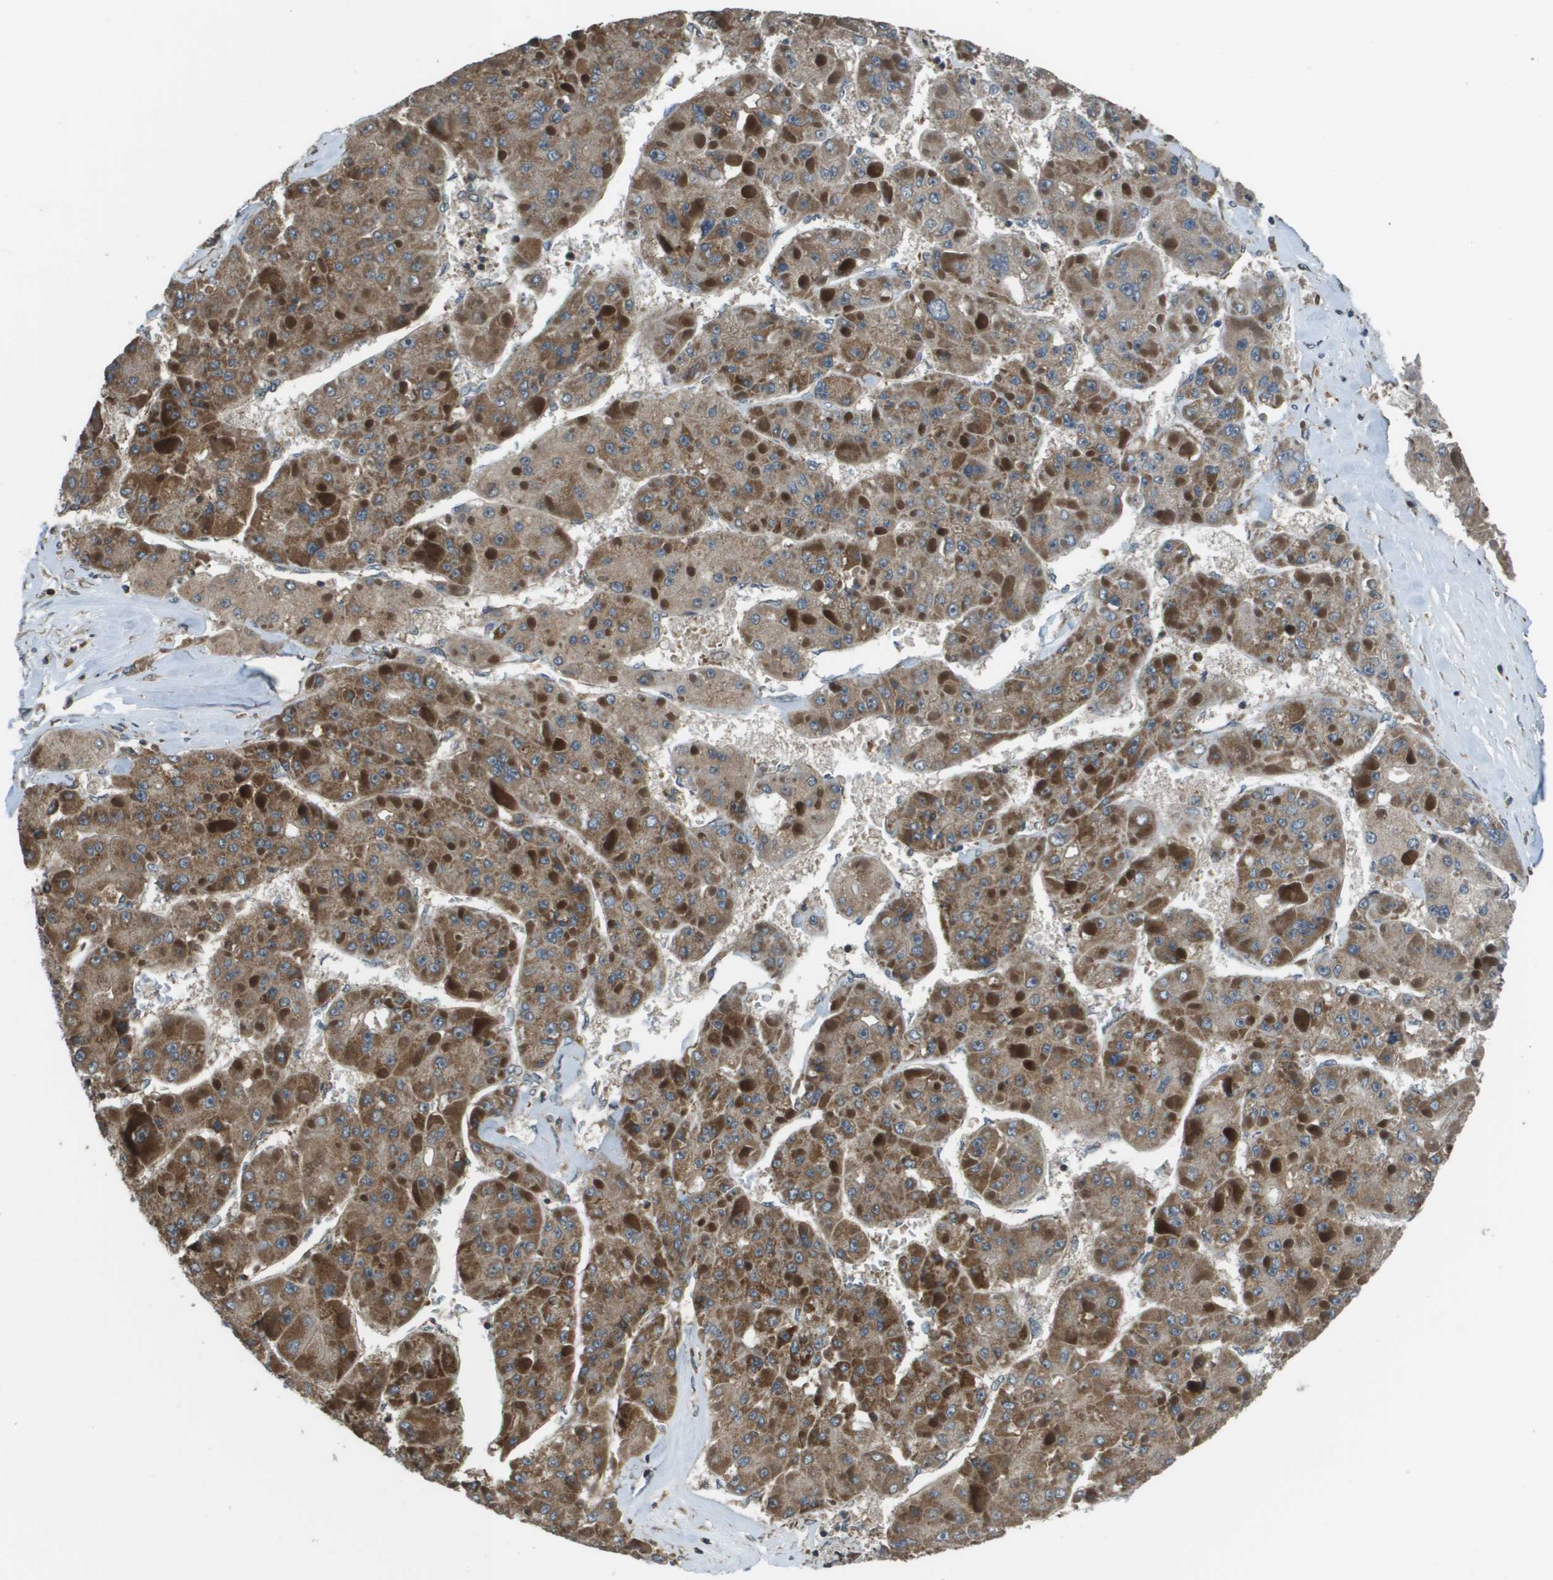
{"staining": {"intensity": "moderate", "quantity": ">75%", "location": "cytoplasmic/membranous"}, "tissue": "liver cancer", "cell_type": "Tumor cells", "image_type": "cancer", "snomed": [{"axis": "morphology", "description": "Carcinoma, Hepatocellular, NOS"}, {"axis": "topography", "description": "Liver"}], "caption": "An image of human hepatocellular carcinoma (liver) stained for a protein reveals moderate cytoplasmic/membranous brown staining in tumor cells.", "gene": "PLPBP", "patient": {"sex": "female", "age": 73}}